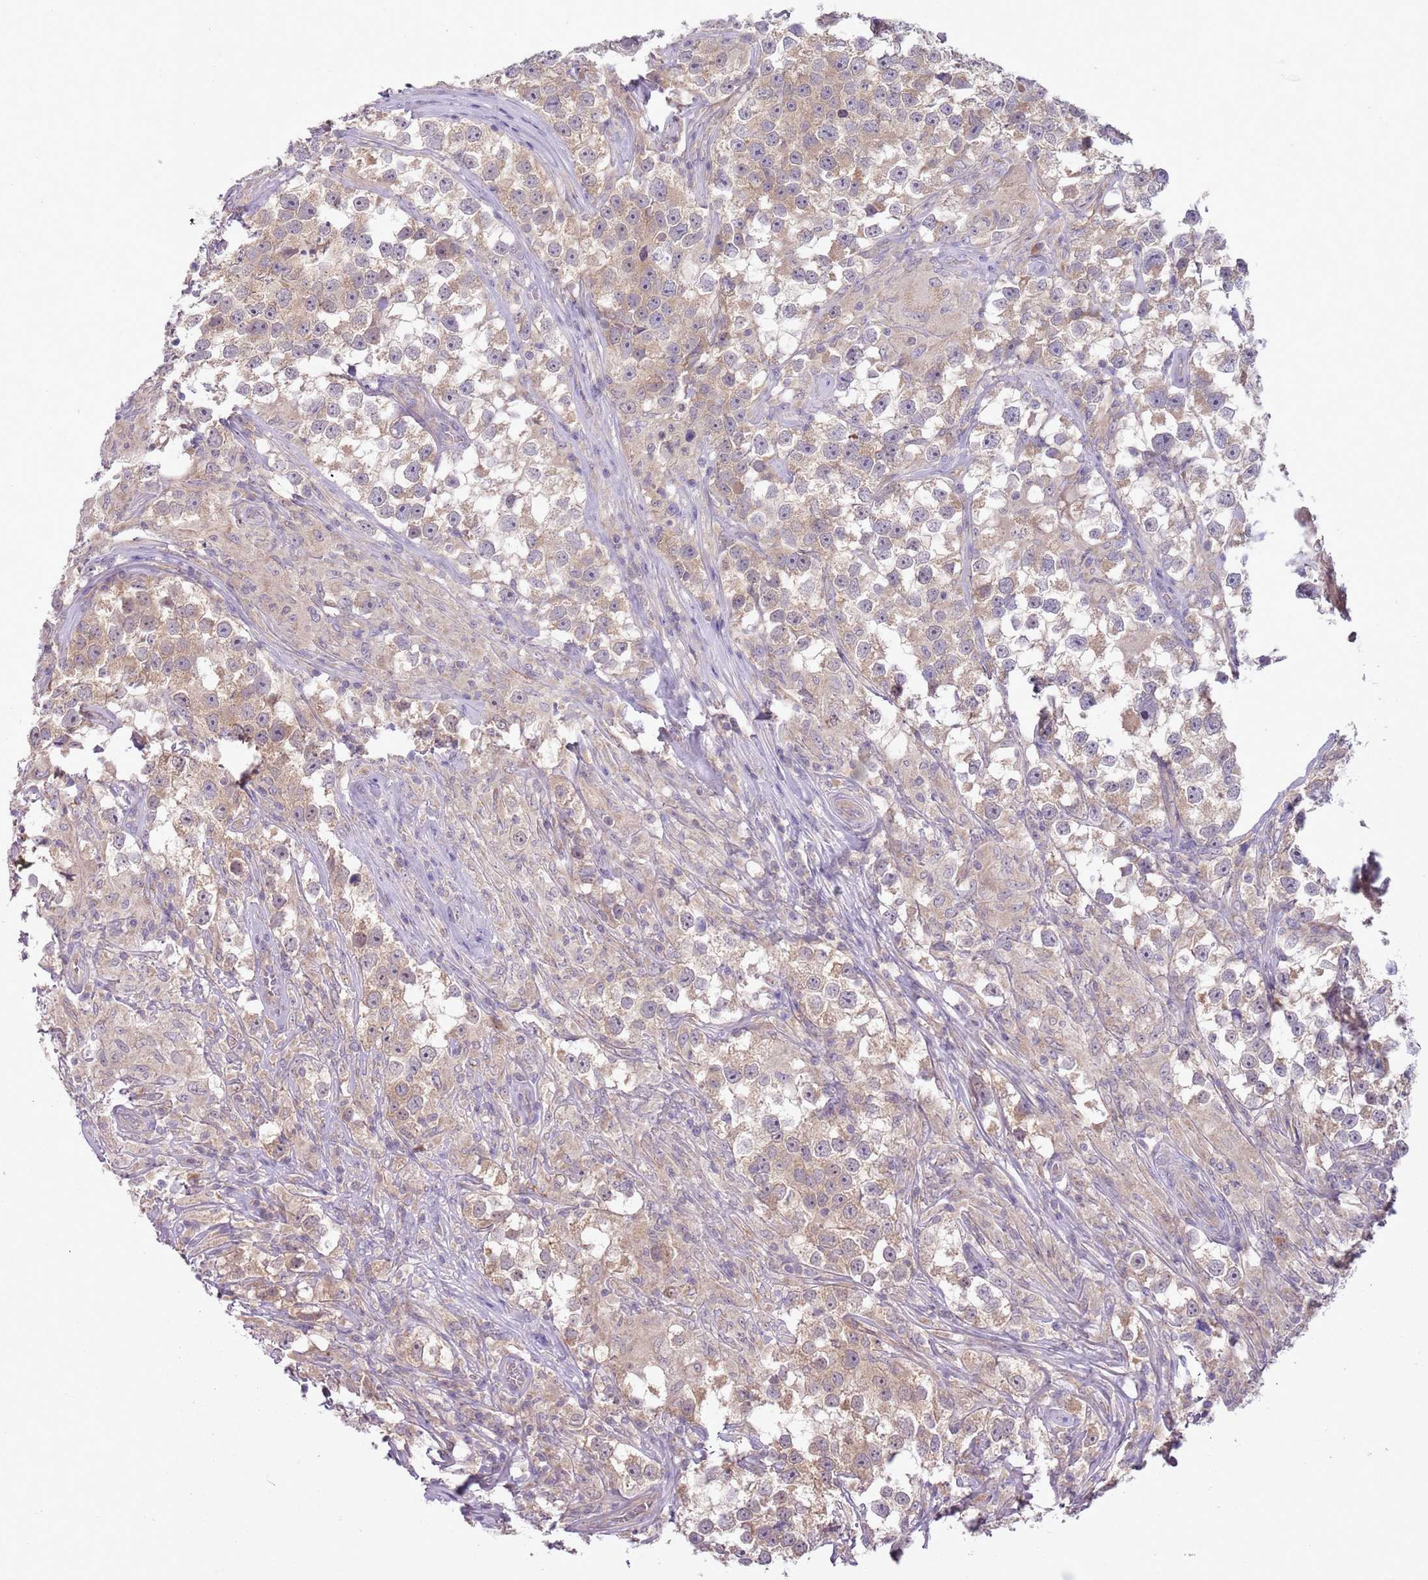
{"staining": {"intensity": "weak", "quantity": "25%-75%", "location": "cytoplasmic/membranous"}, "tissue": "testis cancer", "cell_type": "Tumor cells", "image_type": "cancer", "snomed": [{"axis": "morphology", "description": "Seminoma, NOS"}, {"axis": "topography", "description": "Testis"}], "caption": "Immunohistochemical staining of human testis cancer (seminoma) reveals low levels of weak cytoplasmic/membranous expression in approximately 25%-75% of tumor cells.", "gene": "SKOR2", "patient": {"sex": "male", "age": 46}}